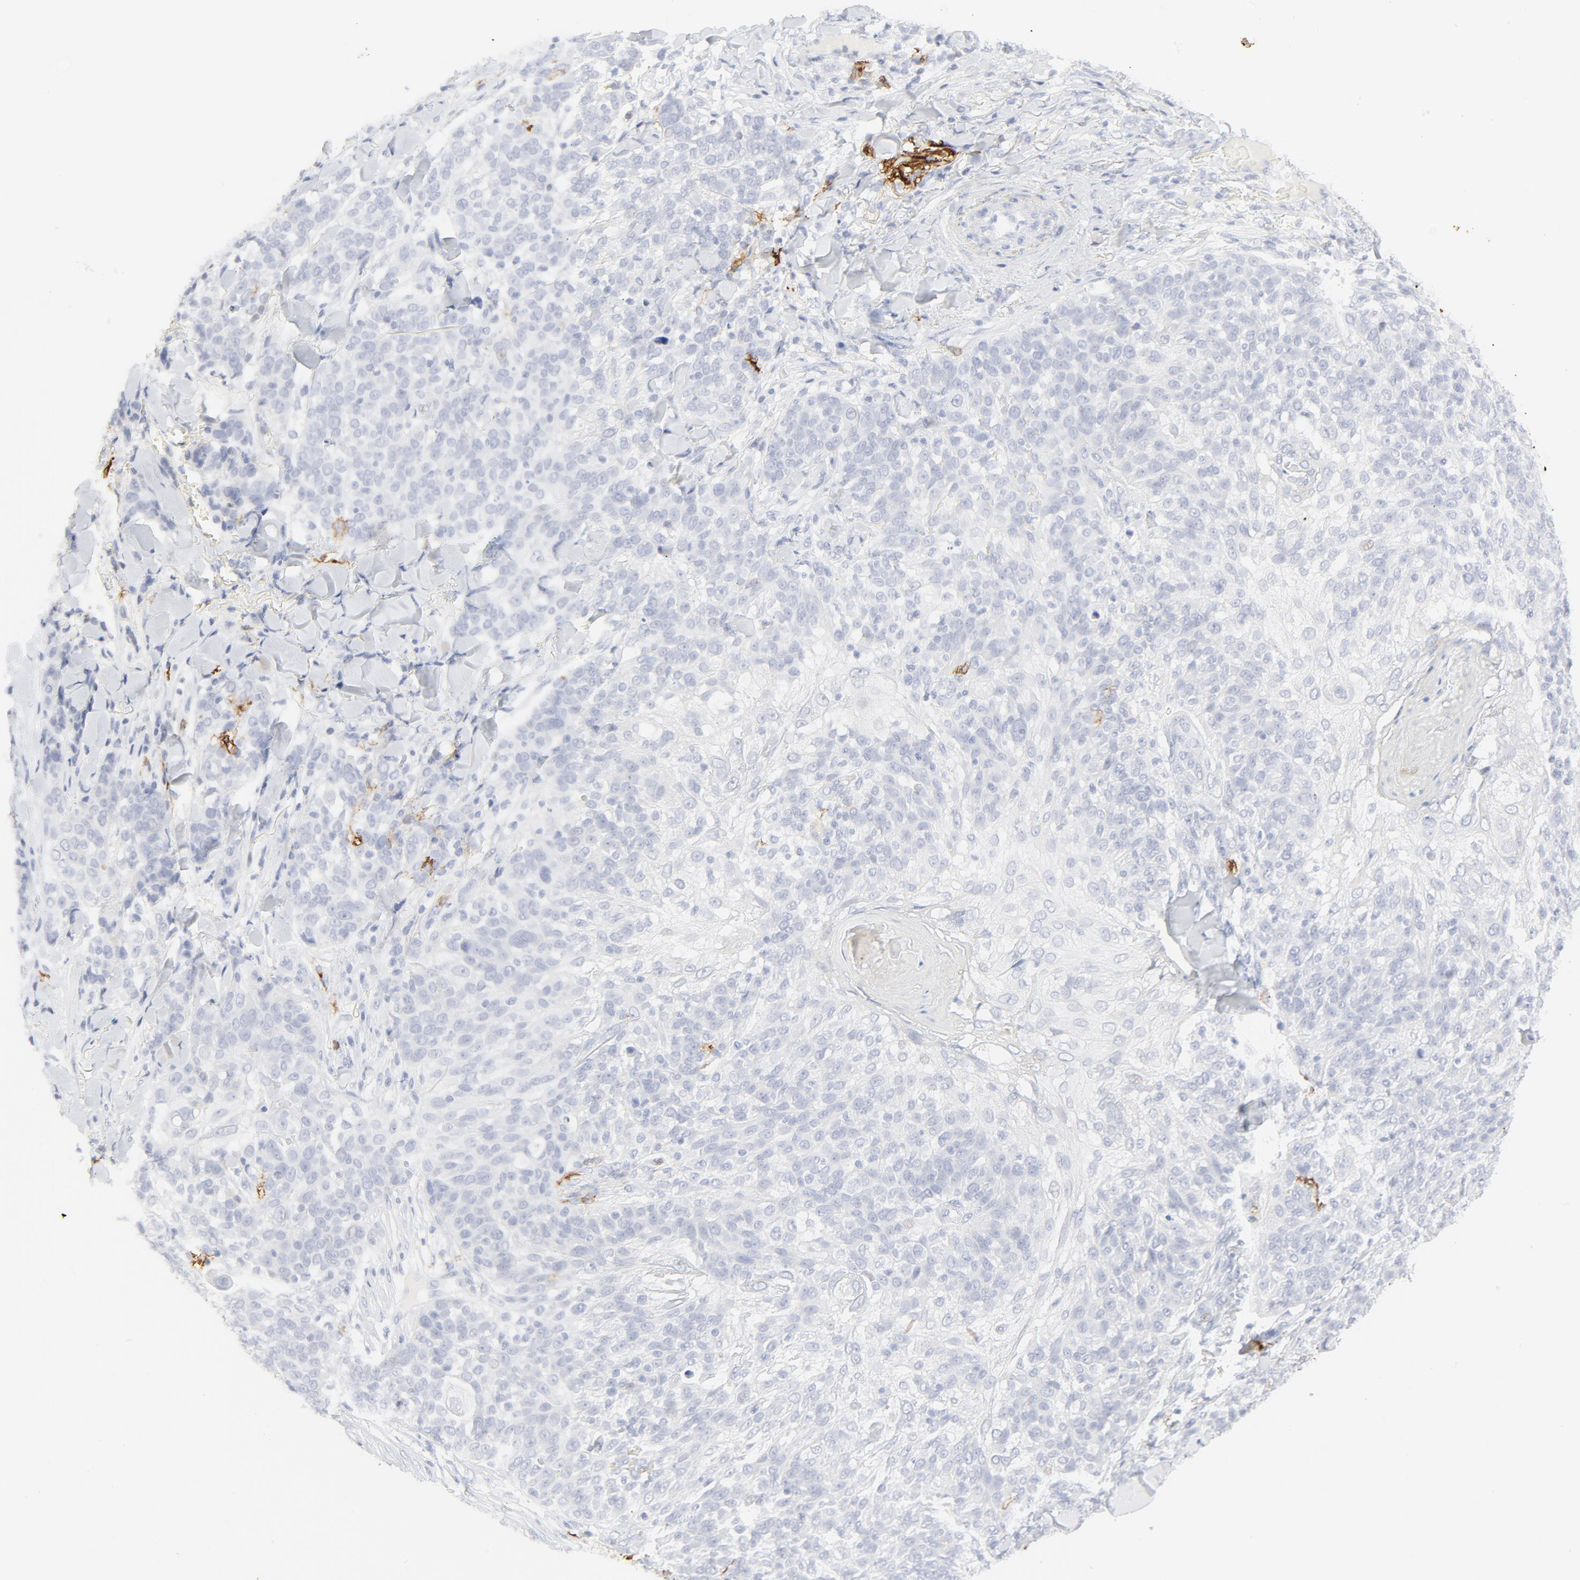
{"staining": {"intensity": "negative", "quantity": "none", "location": "none"}, "tissue": "skin cancer", "cell_type": "Tumor cells", "image_type": "cancer", "snomed": [{"axis": "morphology", "description": "Normal tissue, NOS"}, {"axis": "morphology", "description": "Squamous cell carcinoma, NOS"}, {"axis": "topography", "description": "Skin"}], "caption": "Tumor cells are negative for protein expression in human skin squamous cell carcinoma.", "gene": "CCR7", "patient": {"sex": "female", "age": 83}}